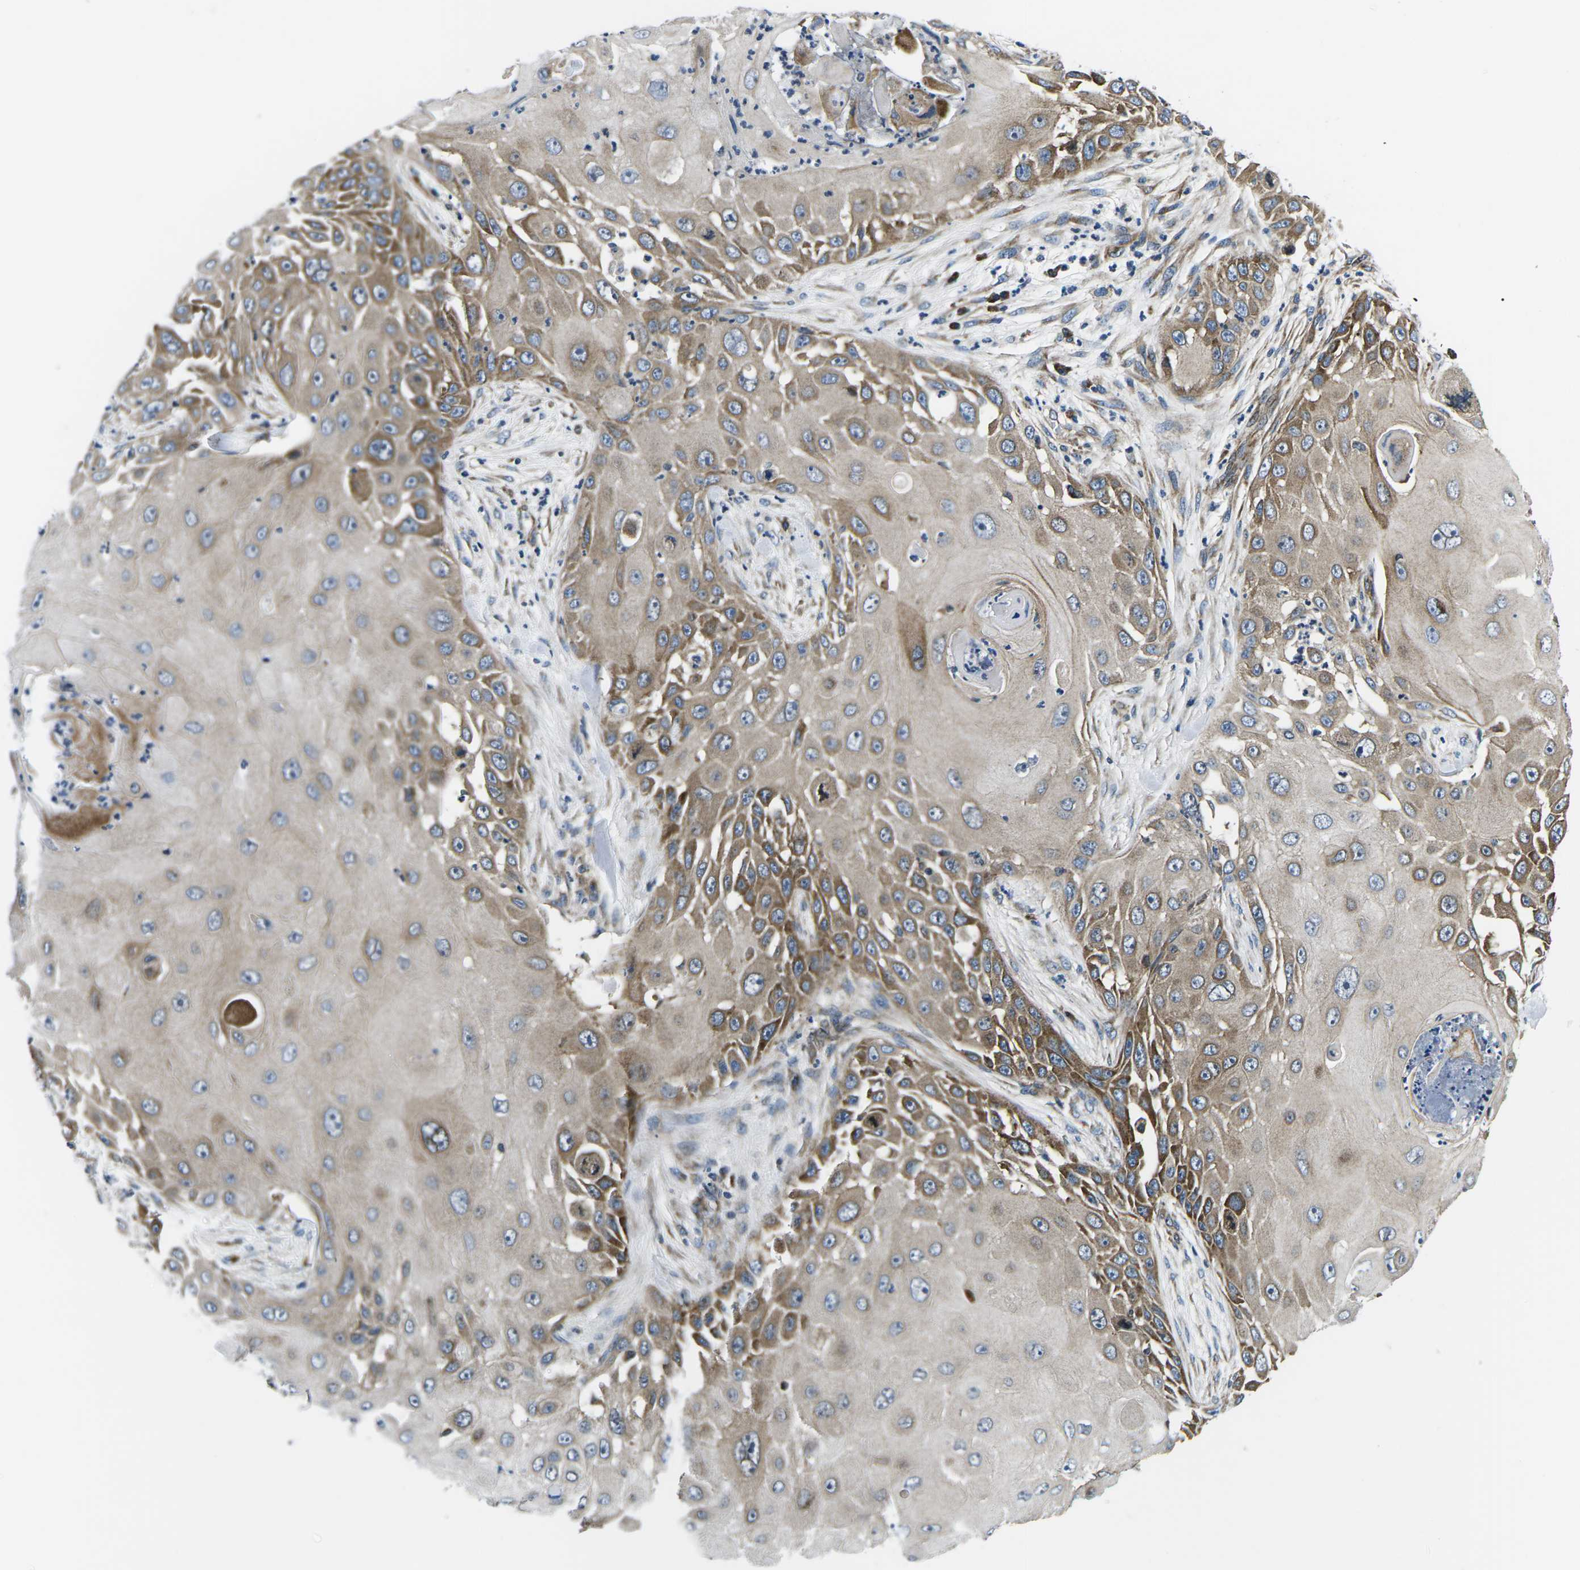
{"staining": {"intensity": "moderate", "quantity": ">75%", "location": "cytoplasmic/membranous"}, "tissue": "skin cancer", "cell_type": "Tumor cells", "image_type": "cancer", "snomed": [{"axis": "morphology", "description": "Squamous cell carcinoma, NOS"}, {"axis": "topography", "description": "Skin"}], "caption": "An immunohistochemistry micrograph of neoplastic tissue is shown. Protein staining in brown highlights moderate cytoplasmic/membranous positivity in squamous cell carcinoma (skin) within tumor cells.", "gene": "EIF4E", "patient": {"sex": "female", "age": 44}}